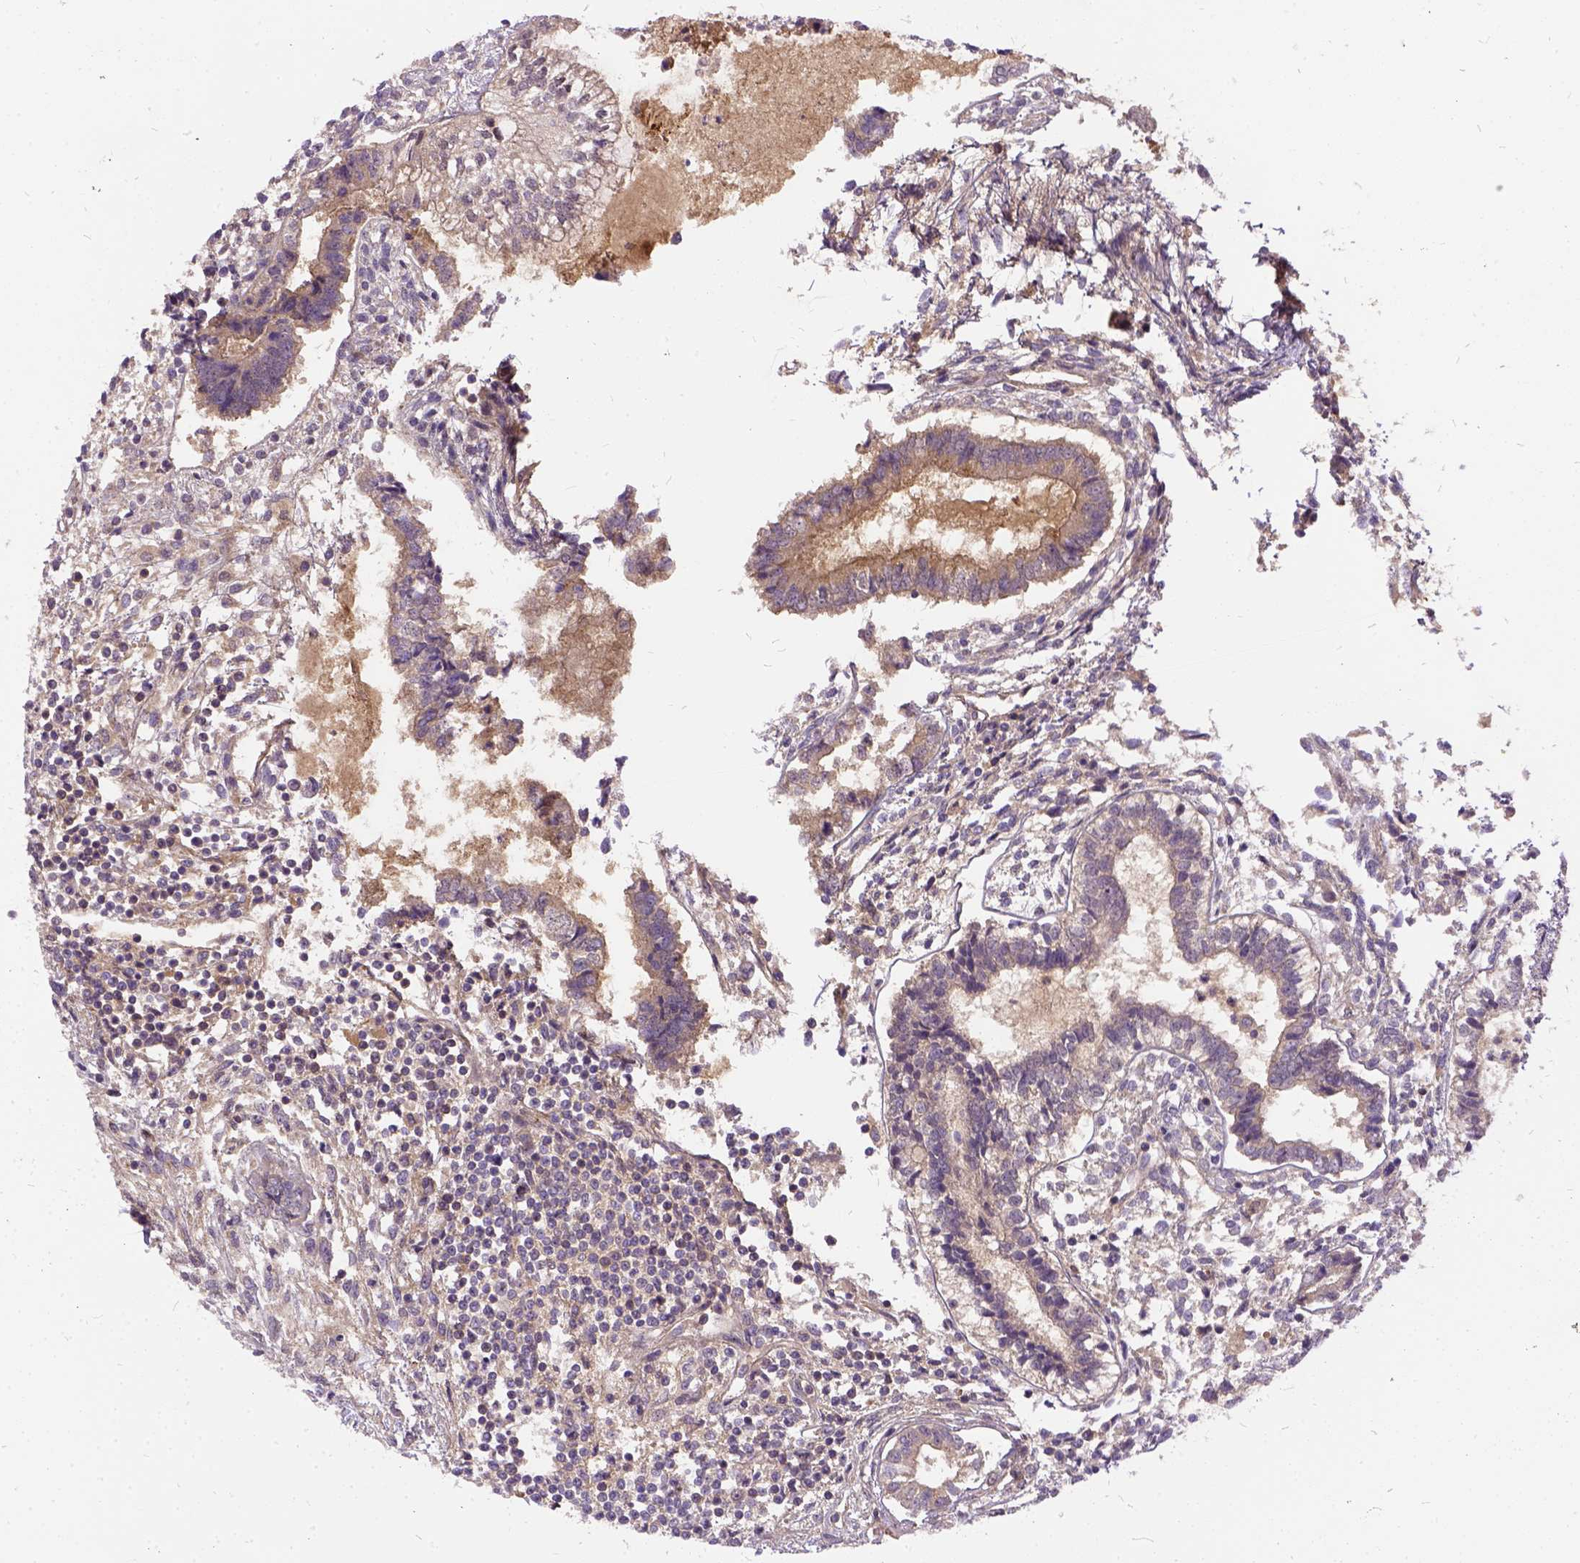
{"staining": {"intensity": "moderate", "quantity": "<25%", "location": "cytoplasmic/membranous"}, "tissue": "testis cancer", "cell_type": "Tumor cells", "image_type": "cancer", "snomed": [{"axis": "morphology", "description": "Carcinoma, Embryonal, NOS"}, {"axis": "topography", "description": "Testis"}], "caption": "Human embryonal carcinoma (testis) stained for a protein (brown) displays moderate cytoplasmic/membranous positive staining in about <25% of tumor cells.", "gene": "ILRUN", "patient": {"sex": "male", "age": 37}}